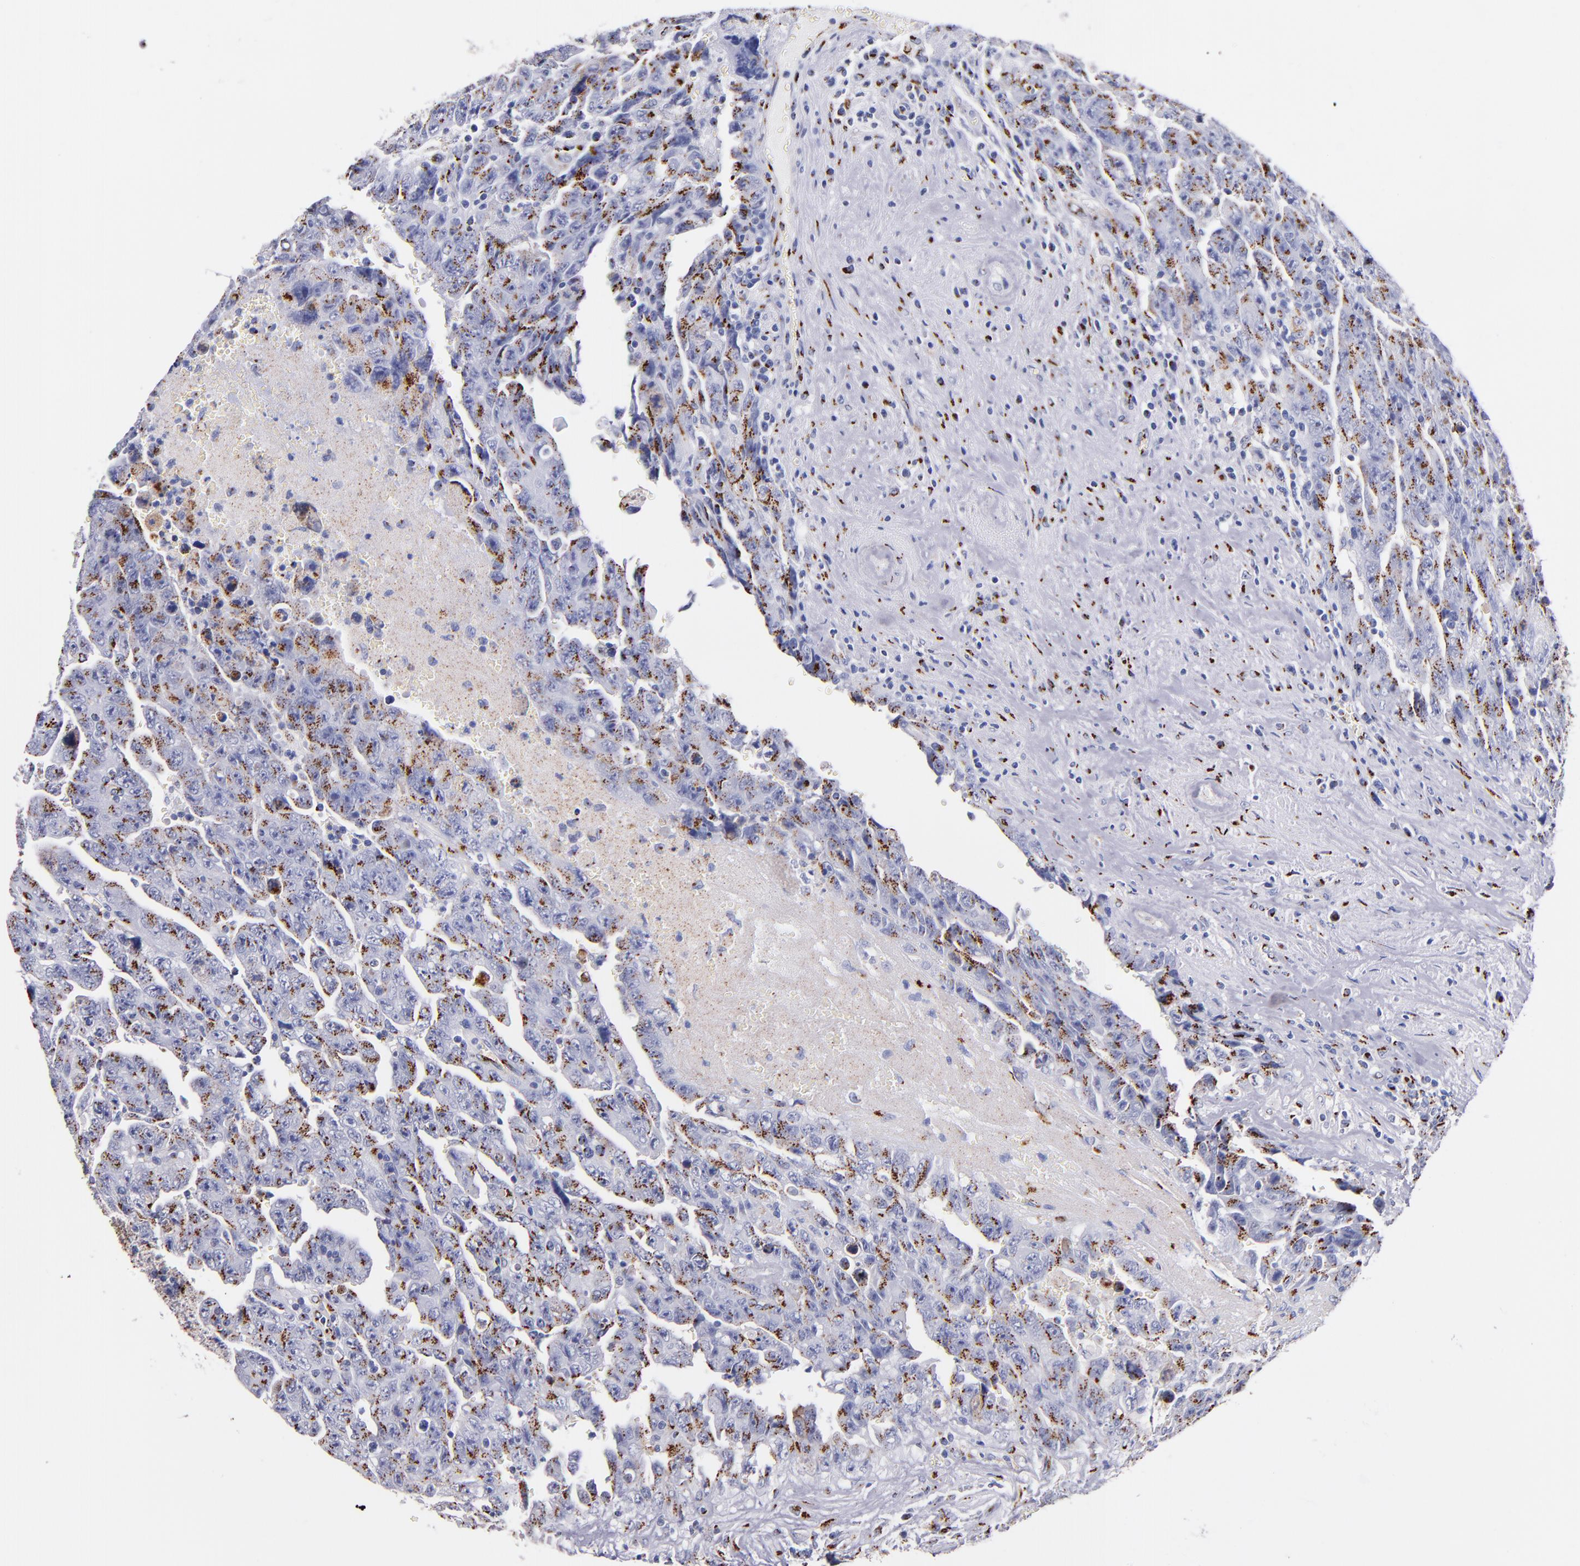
{"staining": {"intensity": "moderate", "quantity": "25%-75%", "location": "cytoplasmic/membranous"}, "tissue": "testis cancer", "cell_type": "Tumor cells", "image_type": "cancer", "snomed": [{"axis": "morphology", "description": "Carcinoma, Embryonal, NOS"}, {"axis": "topography", "description": "Testis"}], "caption": "Testis cancer (embryonal carcinoma) was stained to show a protein in brown. There is medium levels of moderate cytoplasmic/membranous positivity in about 25%-75% of tumor cells.", "gene": "GOLIM4", "patient": {"sex": "male", "age": 28}}